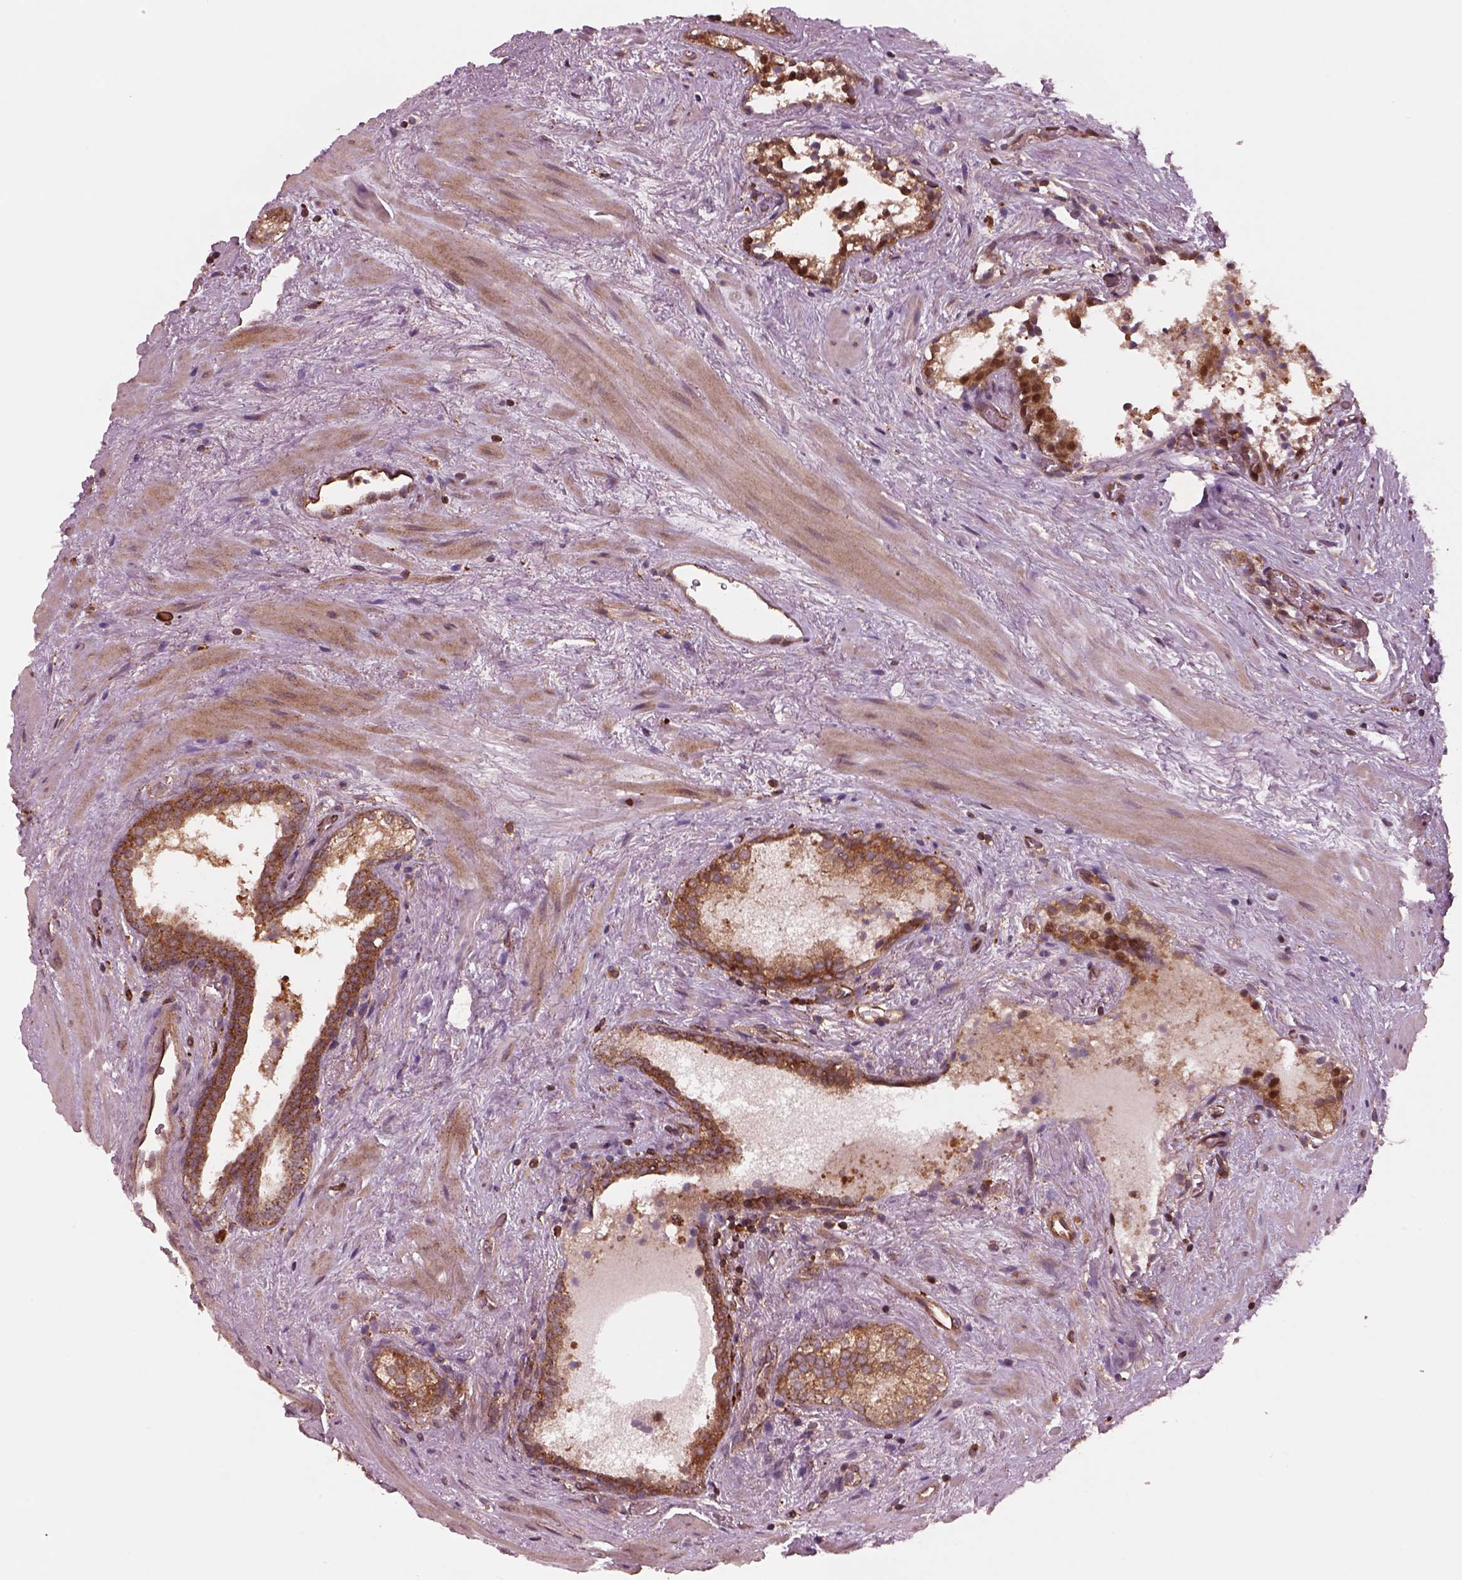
{"staining": {"intensity": "strong", "quantity": ">75%", "location": "cytoplasmic/membranous"}, "tissue": "prostate cancer", "cell_type": "Tumor cells", "image_type": "cancer", "snomed": [{"axis": "morphology", "description": "Adenocarcinoma, NOS"}, {"axis": "topography", "description": "Prostate"}], "caption": "Immunohistochemistry (IHC) (DAB) staining of human adenocarcinoma (prostate) shows strong cytoplasmic/membranous protein staining in about >75% of tumor cells.", "gene": "WASHC2A", "patient": {"sex": "male", "age": 66}}